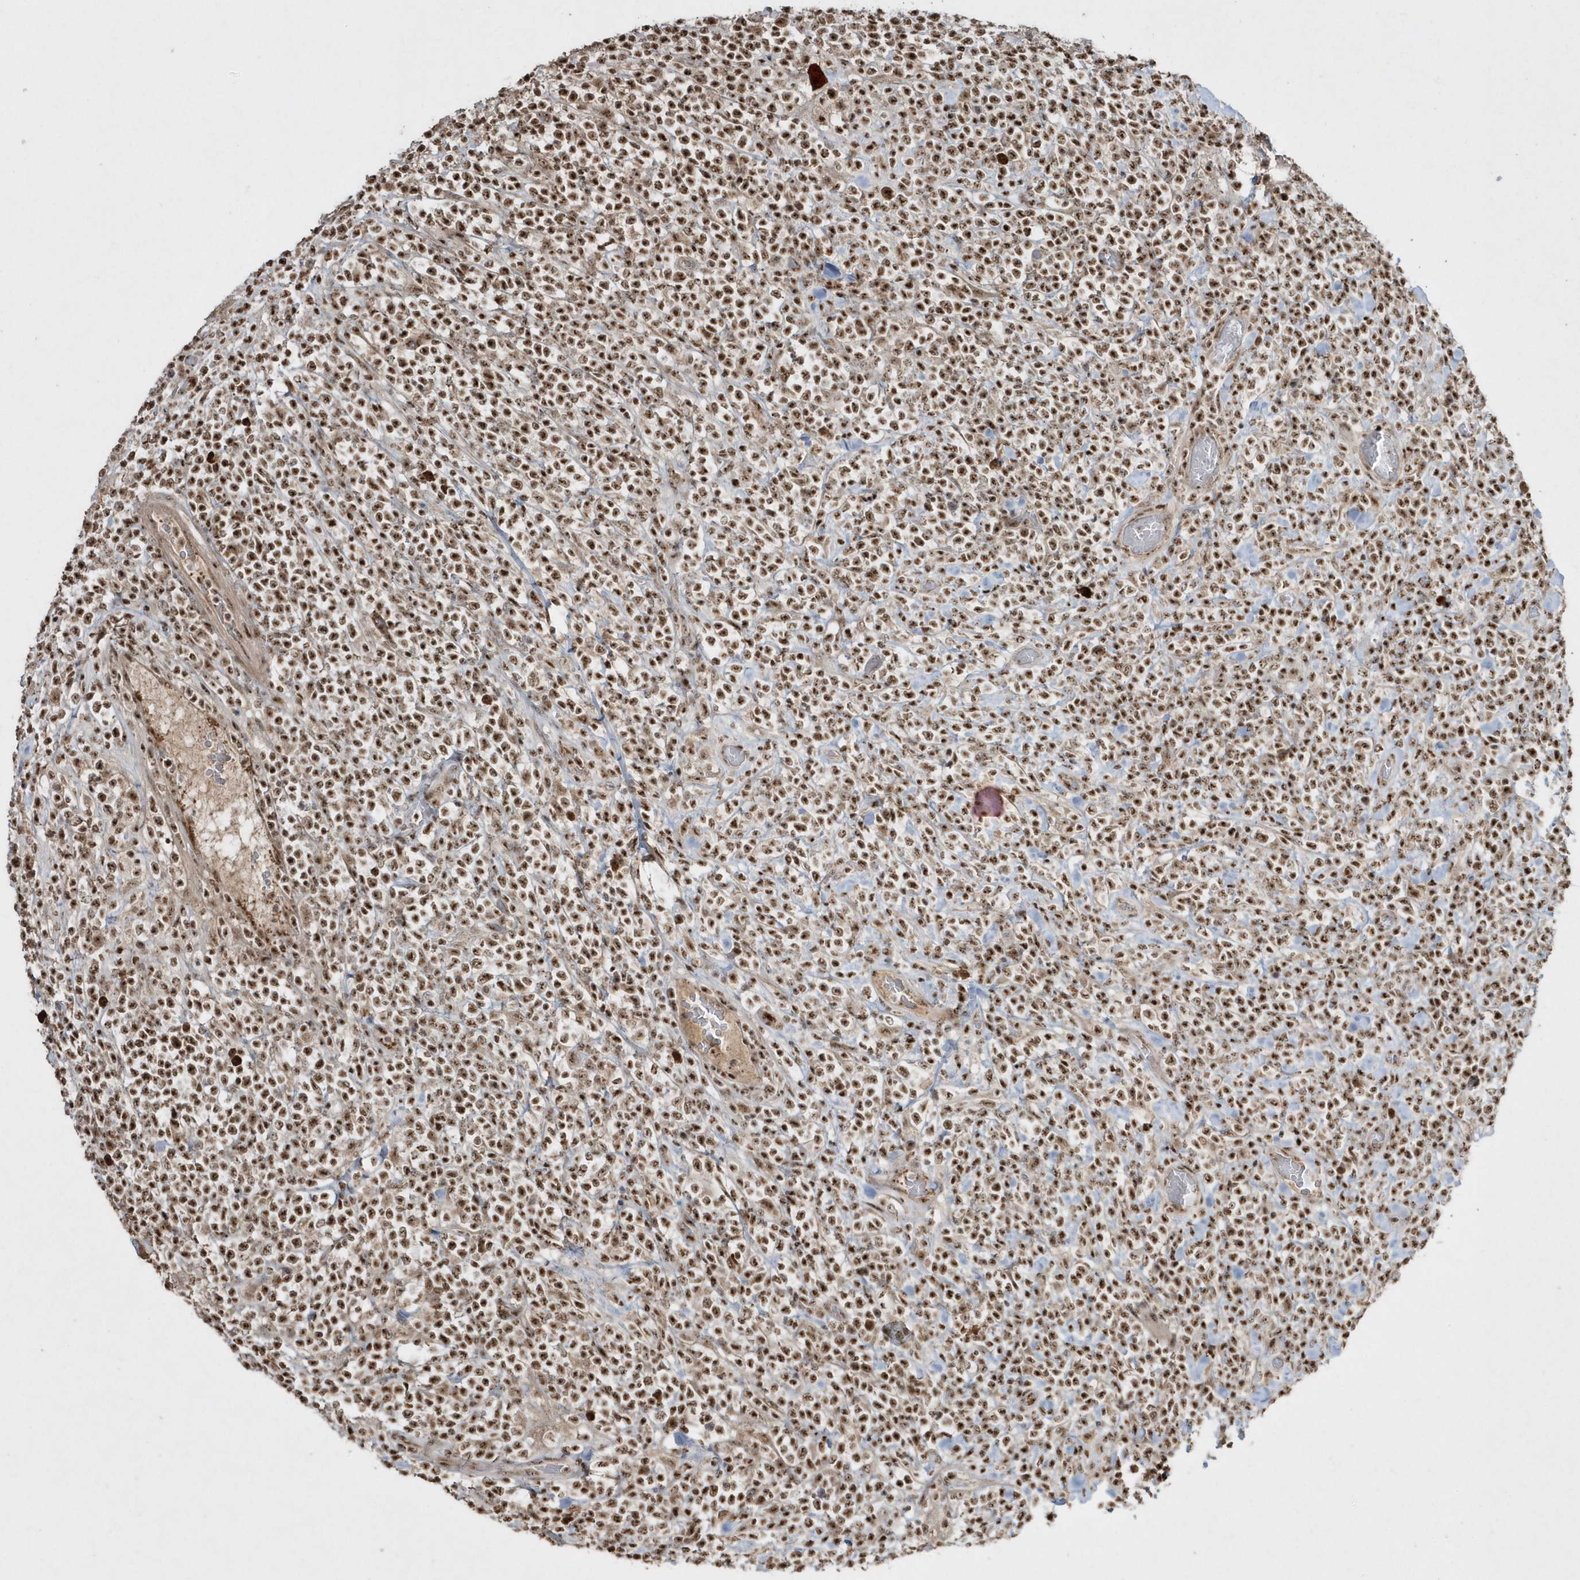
{"staining": {"intensity": "strong", "quantity": ">75%", "location": "nuclear"}, "tissue": "lymphoma", "cell_type": "Tumor cells", "image_type": "cancer", "snomed": [{"axis": "morphology", "description": "Malignant lymphoma, non-Hodgkin's type, High grade"}, {"axis": "topography", "description": "Colon"}], "caption": "This is an image of immunohistochemistry (IHC) staining of high-grade malignant lymphoma, non-Hodgkin's type, which shows strong staining in the nuclear of tumor cells.", "gene": "POLR3B", "patient": {"sex": "female", "age": 53}}